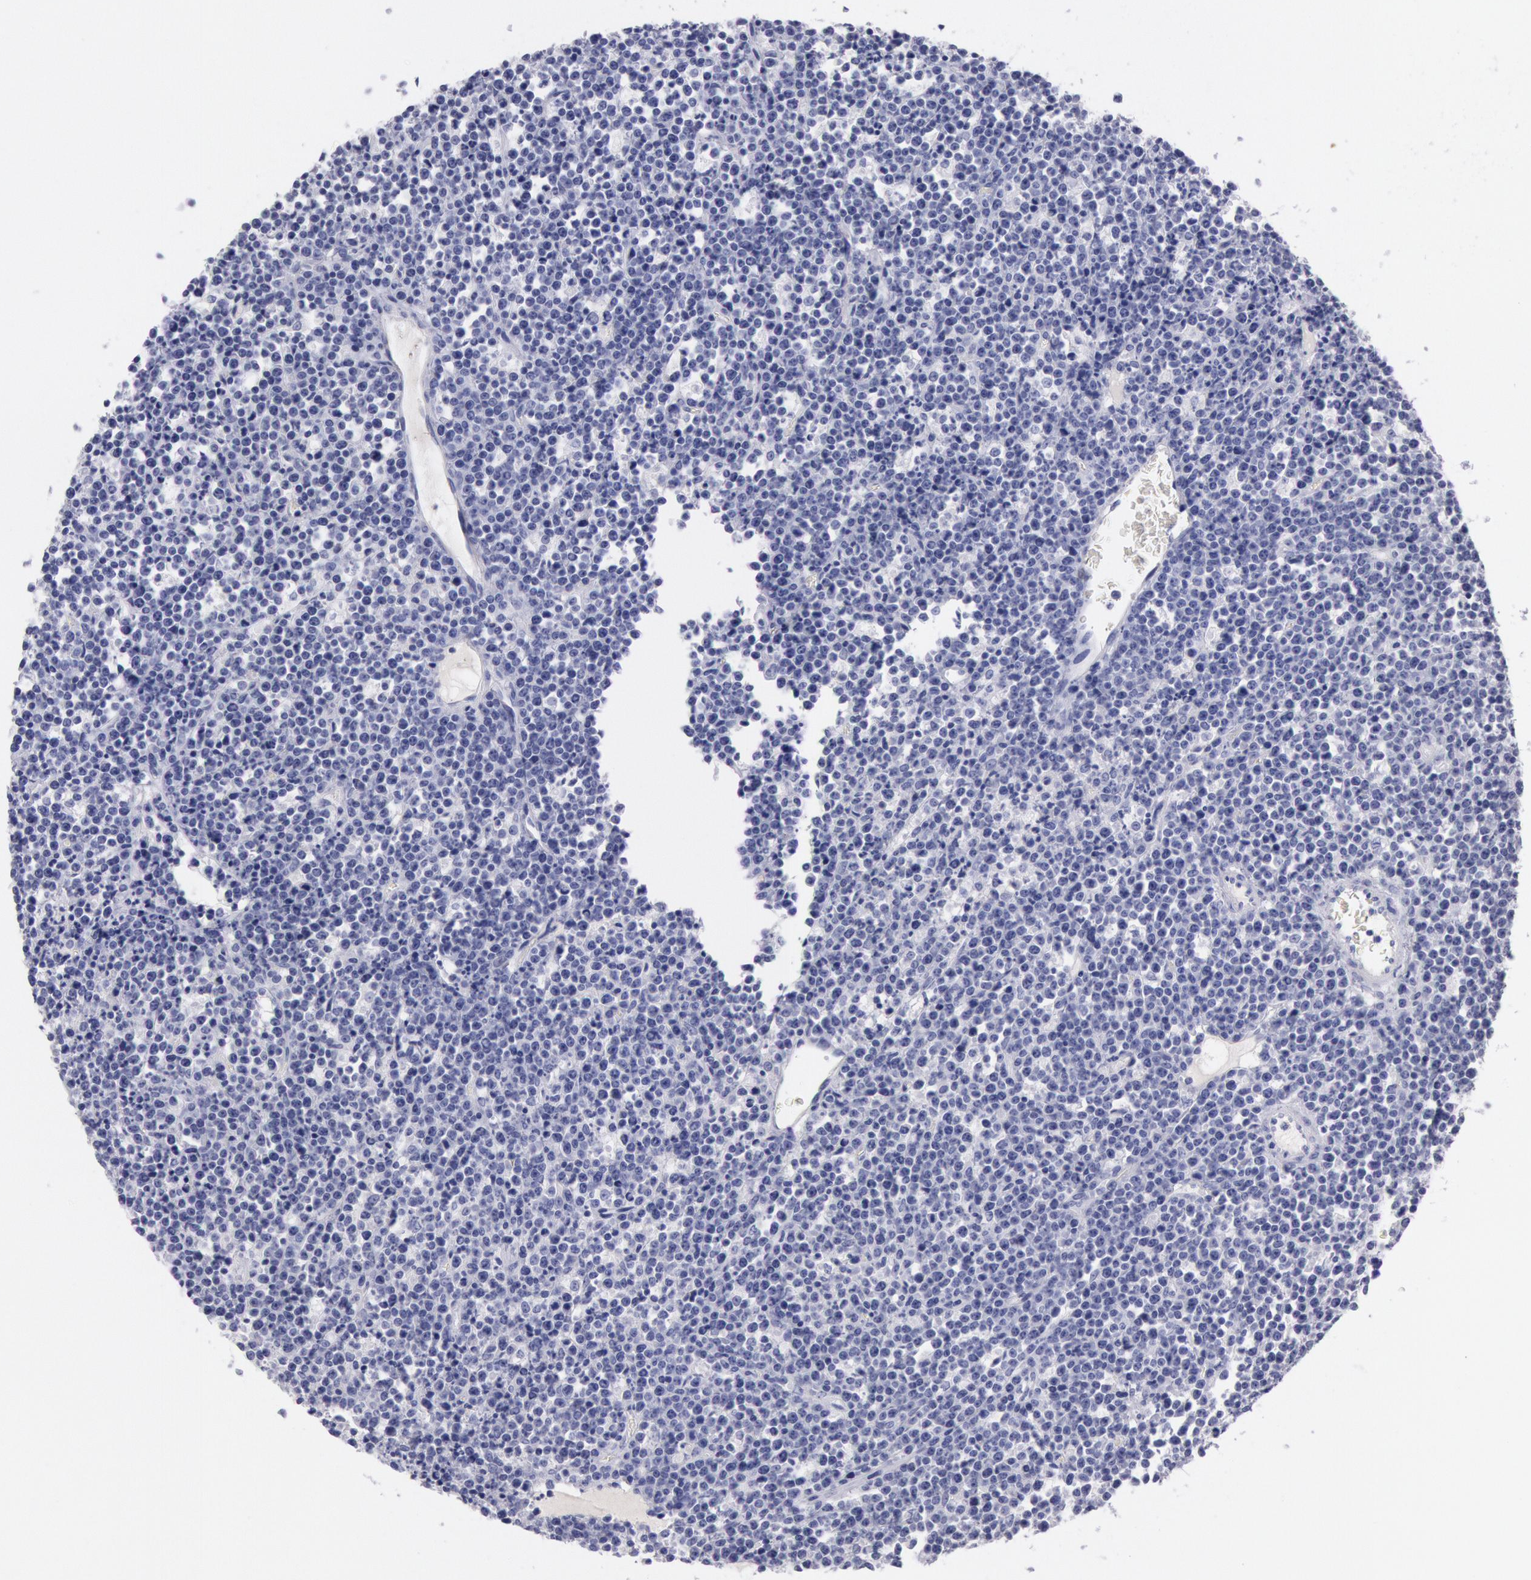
{"staining": {"intensity": "negative", "quantity": "none", "location": "none"}, "tissue": "lymphoma", "cell_type": "Tumor cells", "image_type": "cancer", "snomed": [{"axis": "morphology", "description": "Malignant lymphoma, non-Hodgkin's type, High grade"}, {"axis": "topography", "description": "Ovary"}], "caption": "A micrograph of human lymphoma is negative for staining in tumor cells.", "gene": "EGFR", "patient": {"sex": "female", "age": 56}}